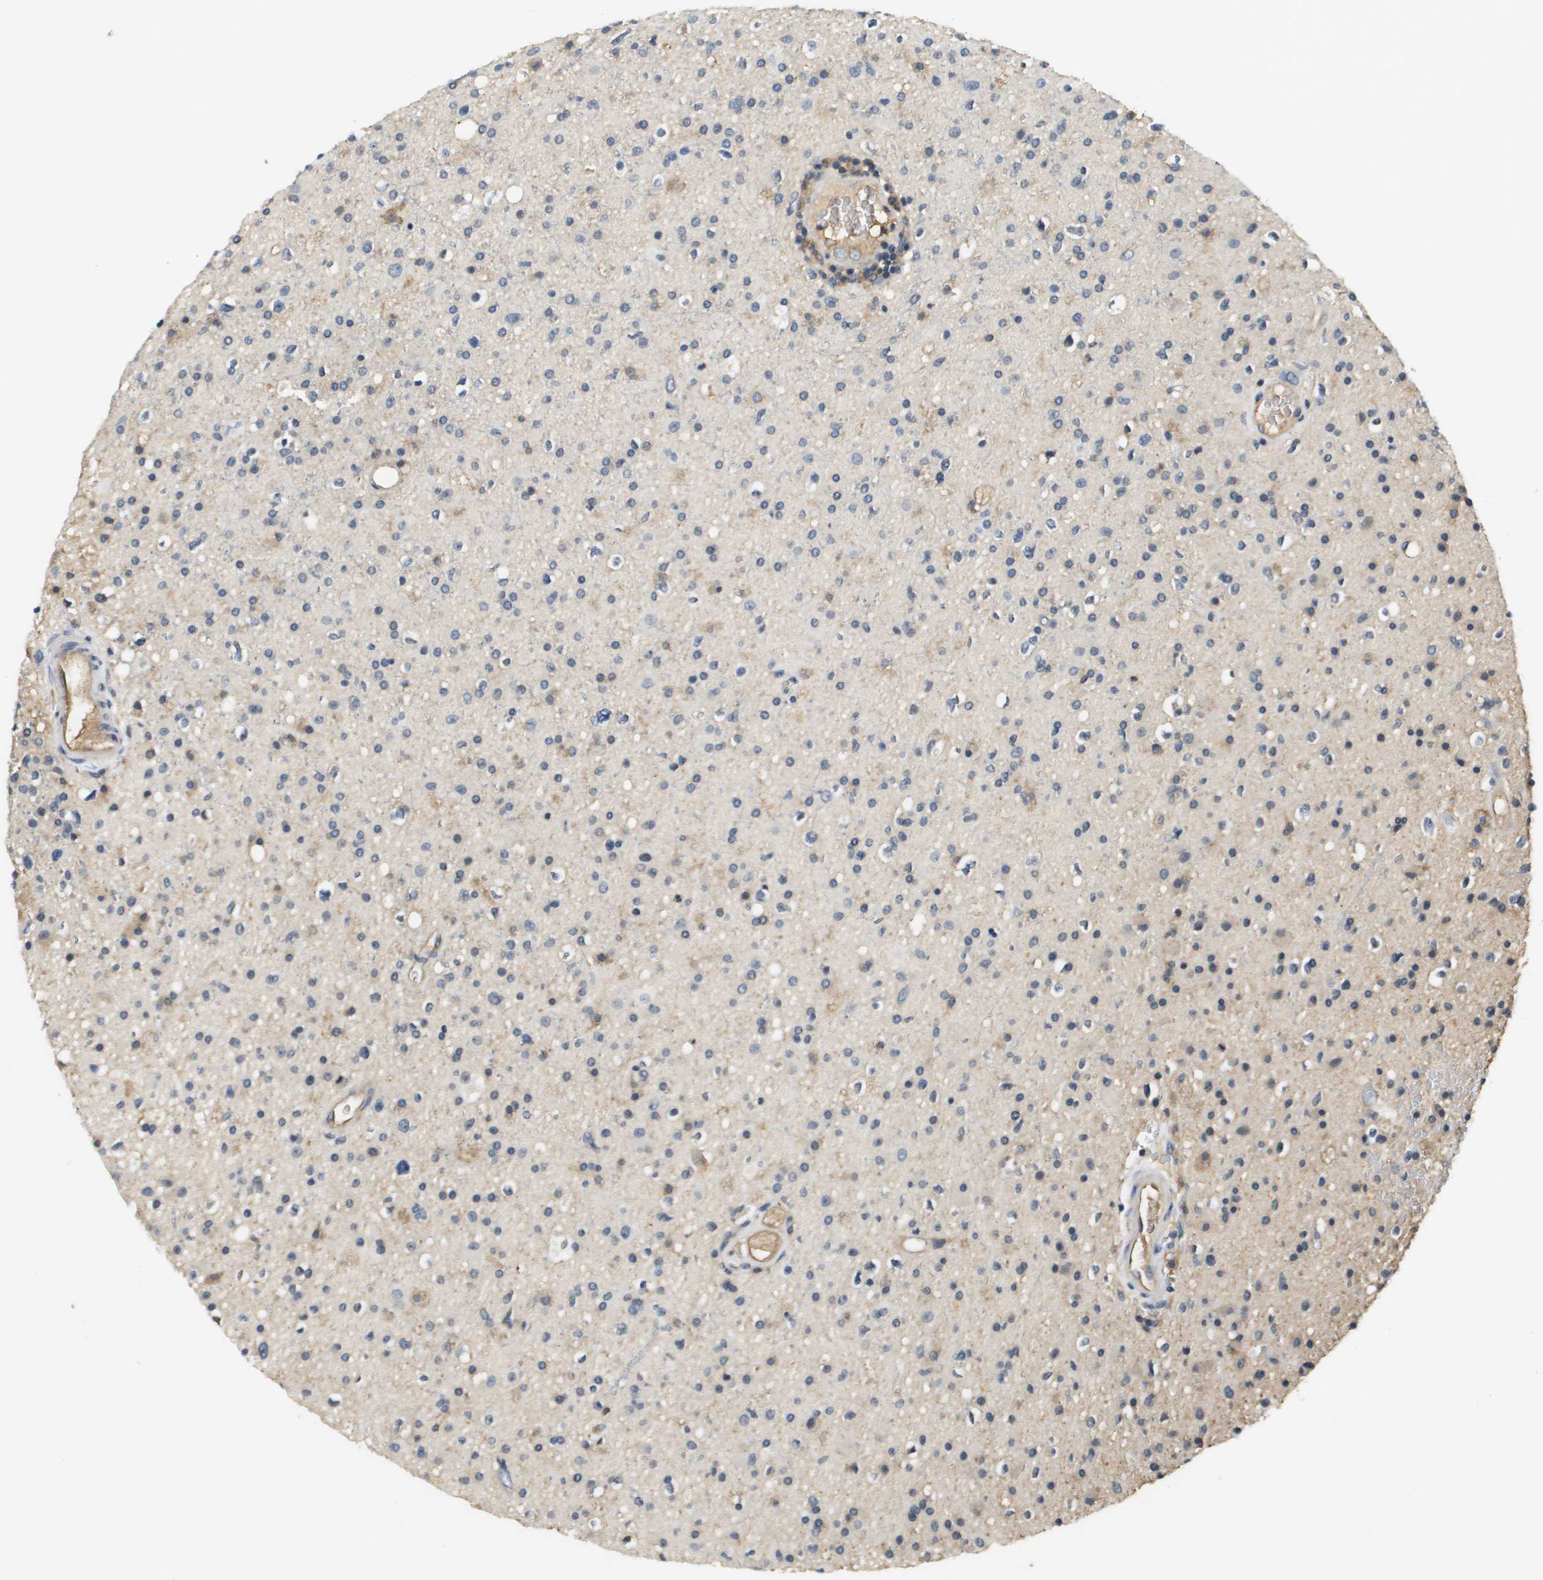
{"staining": {"intensity": "weak", "quantity": "<25%", "location": "cytoplasmic/membranous"}, "tissue": "glioma", "cell_type": "Tumor cells", "image_type": "cancer", "snomed": [{"axis": "morphology", "description": "Glioma, malignant, High grade"}, {"axis": "topography", "description": "Brain"}], "caption": "IHC histopathology image of neoplastic tissue: human high-grade glioma (malignant) stained with DAB demonstrates no significant protein staining in tumor cells. Brightfield microscopy of immunohistochemistry (IHC) stained with DAB (brown) and hematoxylin (blue), captured at high magnification.", "gene": "SLC16A3", "patient": {"sex": "male", "age": 33}}